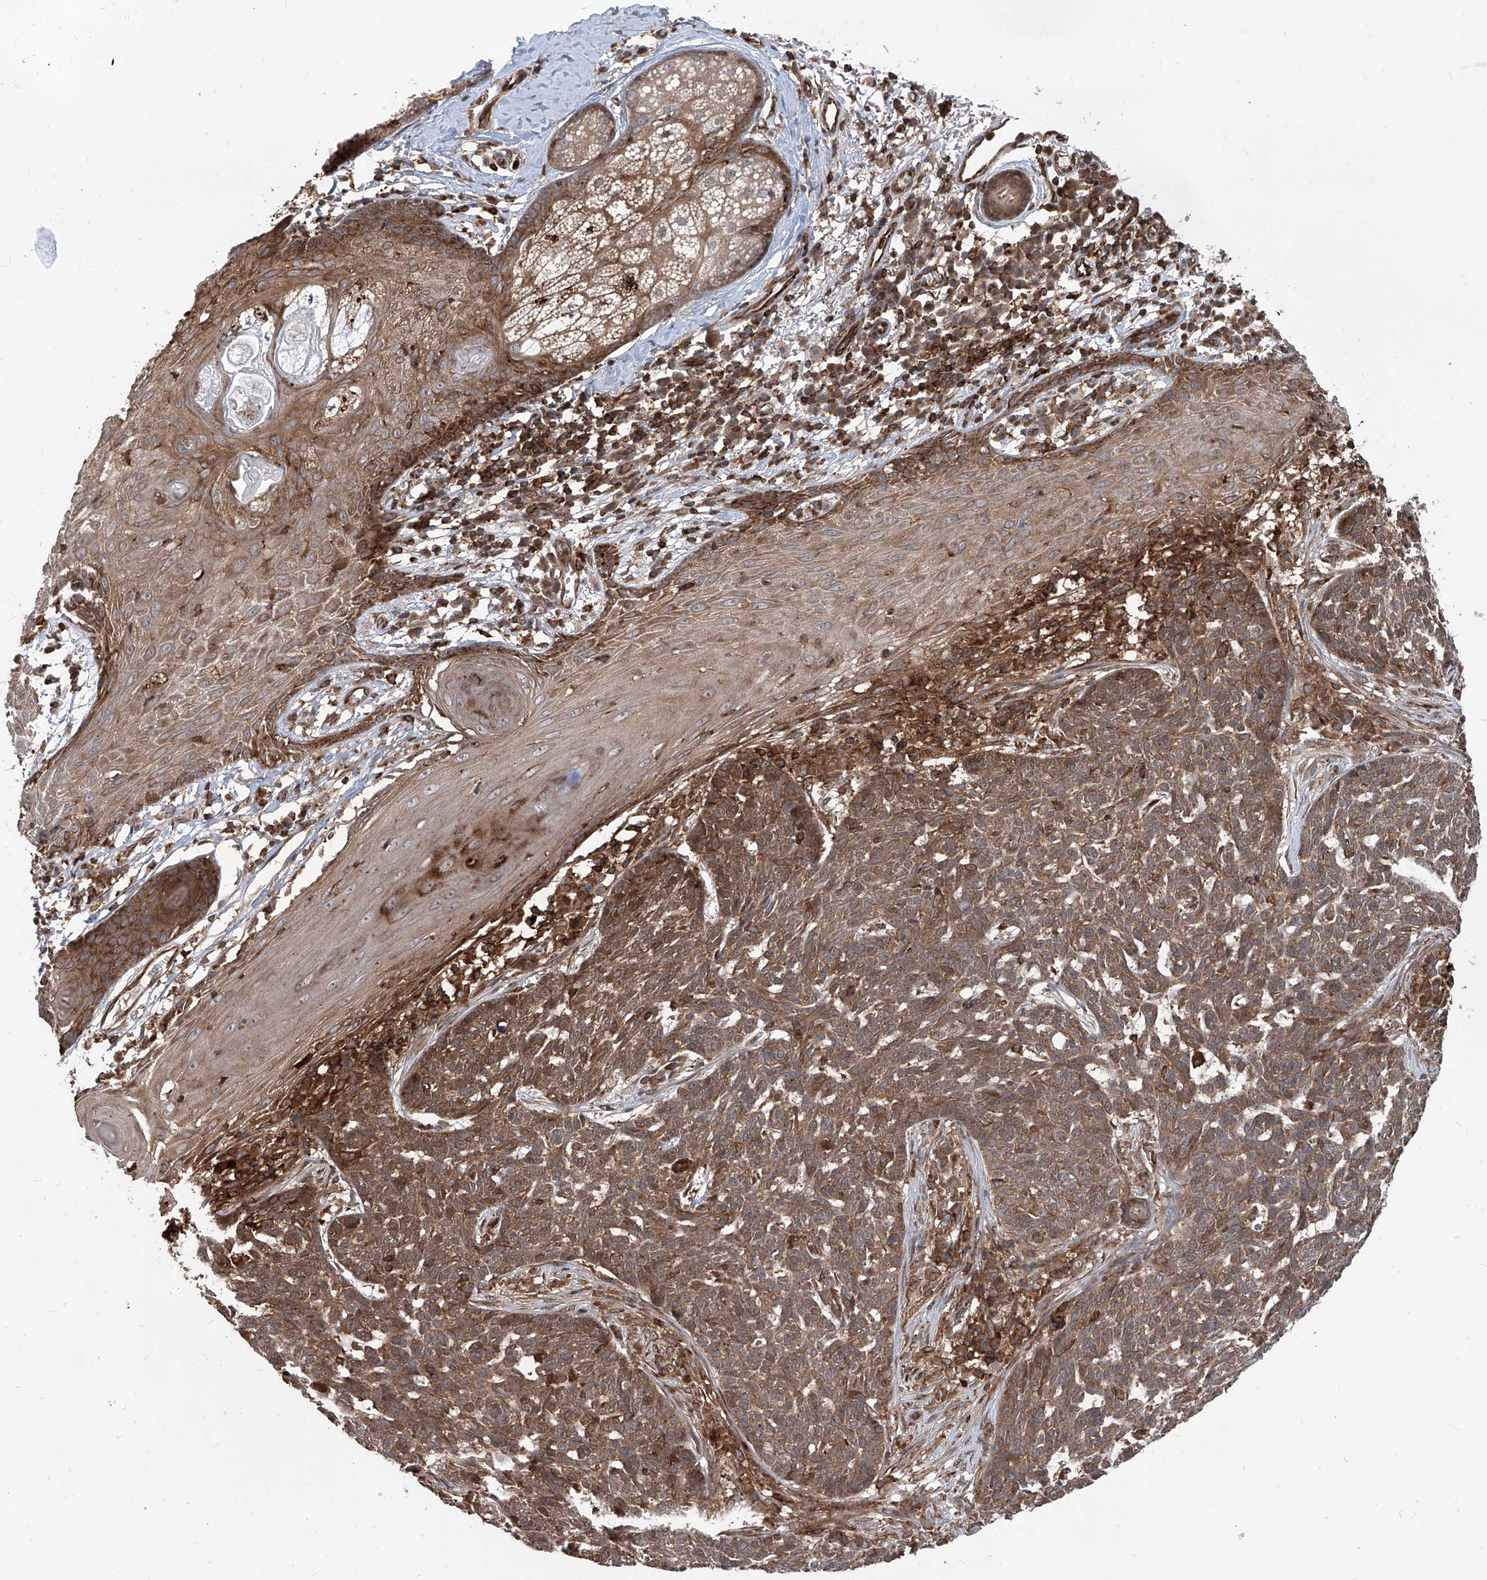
{"staining": {"intensity": "moderate", "quantity": ">75%", "location": "cytoplasmic/membranous"}, "tissue": "skin cancer", "cell_type": "Tumor cells", "image_type": "cancer", "snomed": [{"axis": "morphology", "description": "Basal cell carcinoma"}, {"axis": "topography", "description": "Skin"}], "caption": "An immunohistochemistry image of tumor tissue is shown. Protein staining in brown labels moderate cytoplasmic/membranous positivity in skin cancer (basal cell carcinoma) within tumor cells.", "gene": "MAGED2", "patient": {"sex": "male", "age": 85}}